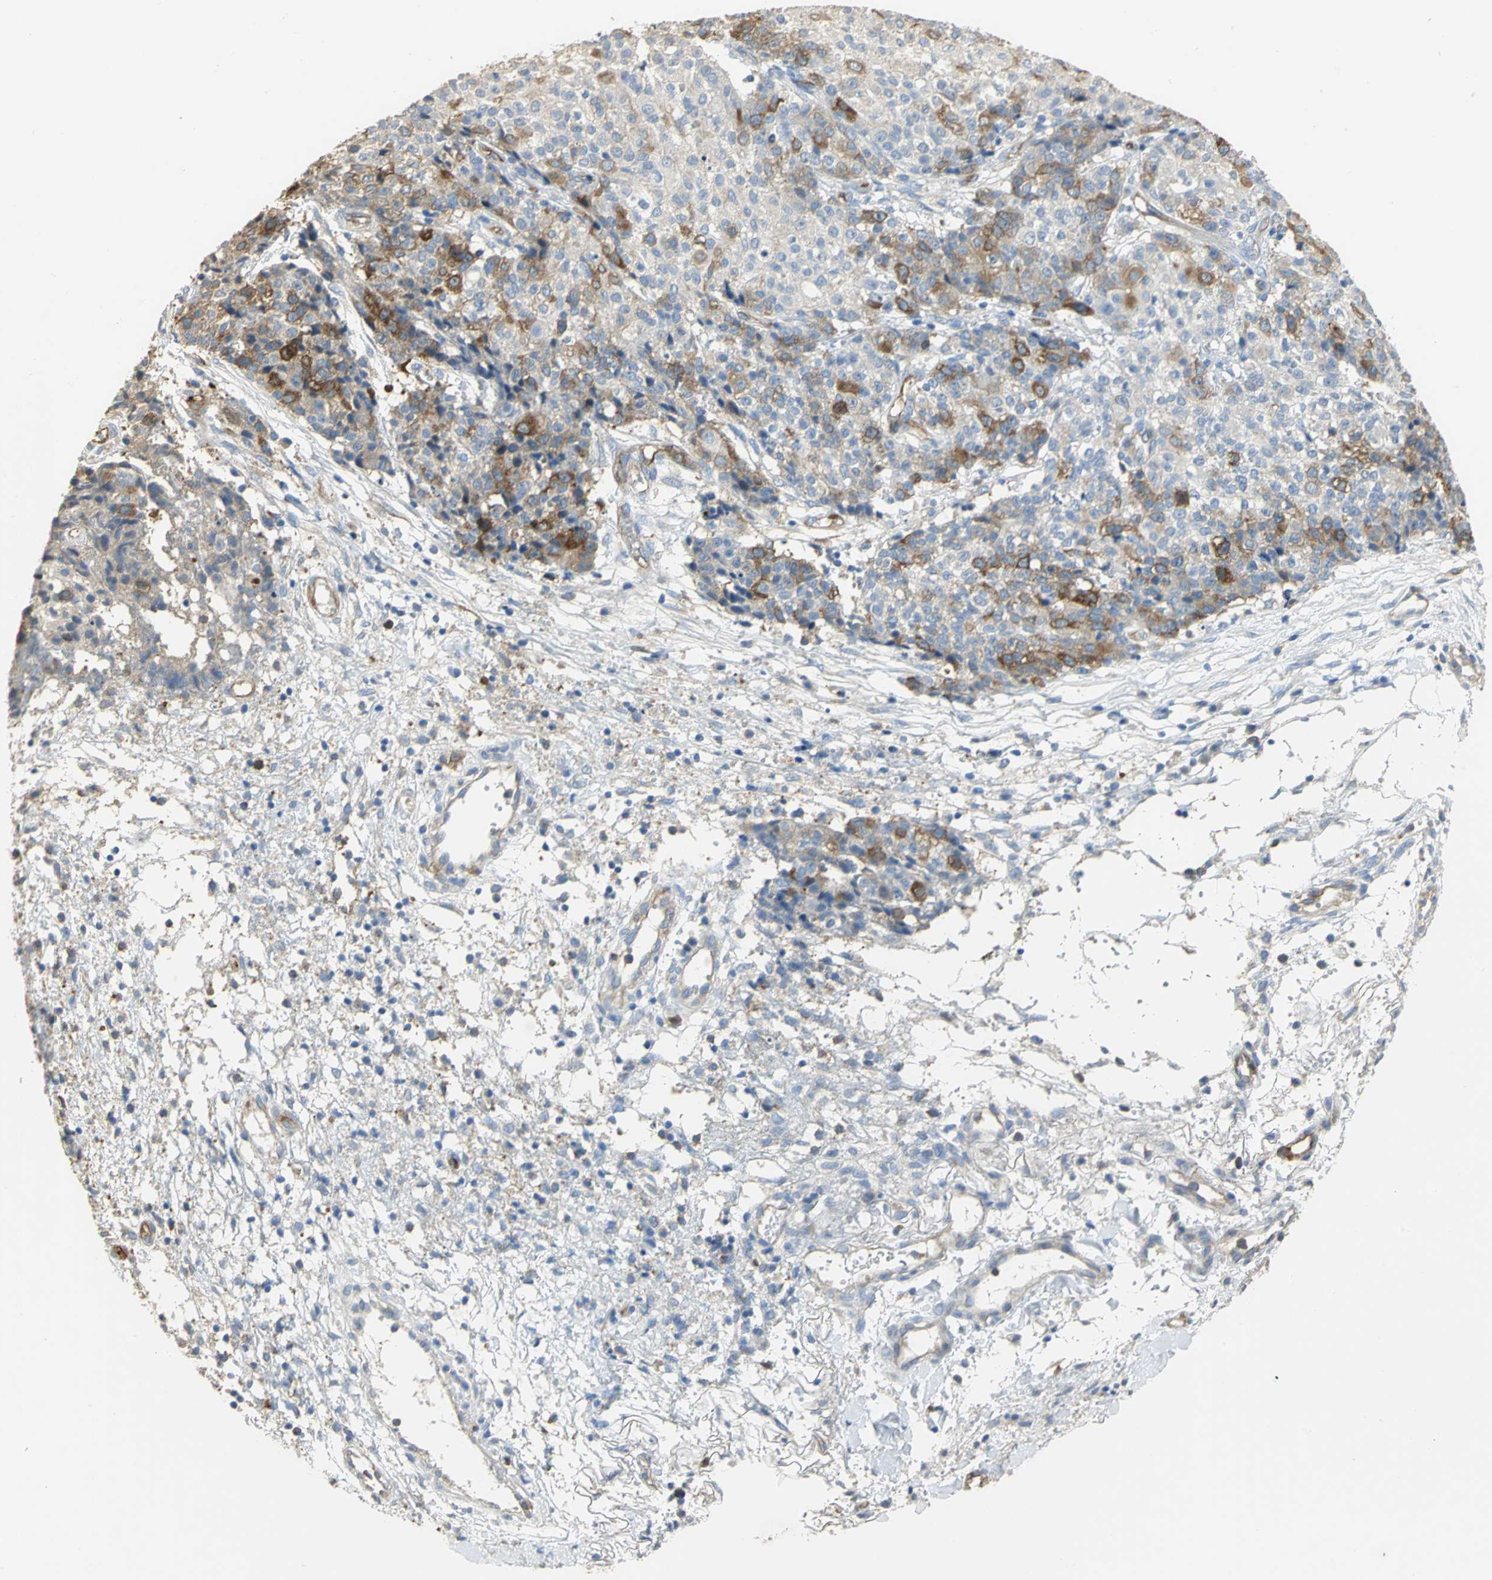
{"staining": {"intensity": "strong", "quantity": "25%-75%", "location": "cytoplasmic/membranous"}, "tissue": "ovarian cancer", "cell_type": "Tumor cells", "image_type": "cancer", "snomed": [{"axis": "morphology", "description": "Carcinoma, endometroid"}, {"axis": "topography", "description": "Ovary"}], "caption": "A high-resolution histopathology image shows immunohistochemistry (IHC) staining of endometroid carcinoma (ovarian), which demonstrates strong cytoplasmic/membranous expression in about 25%-75% of tumor cells. The staining is performed using DAB brown chromogen to label protein expression. The nuclei are counter-stained blue using hematoxylin.", "gene": "DLGAP5", "patient": {"sex": "female", "age": 42}}